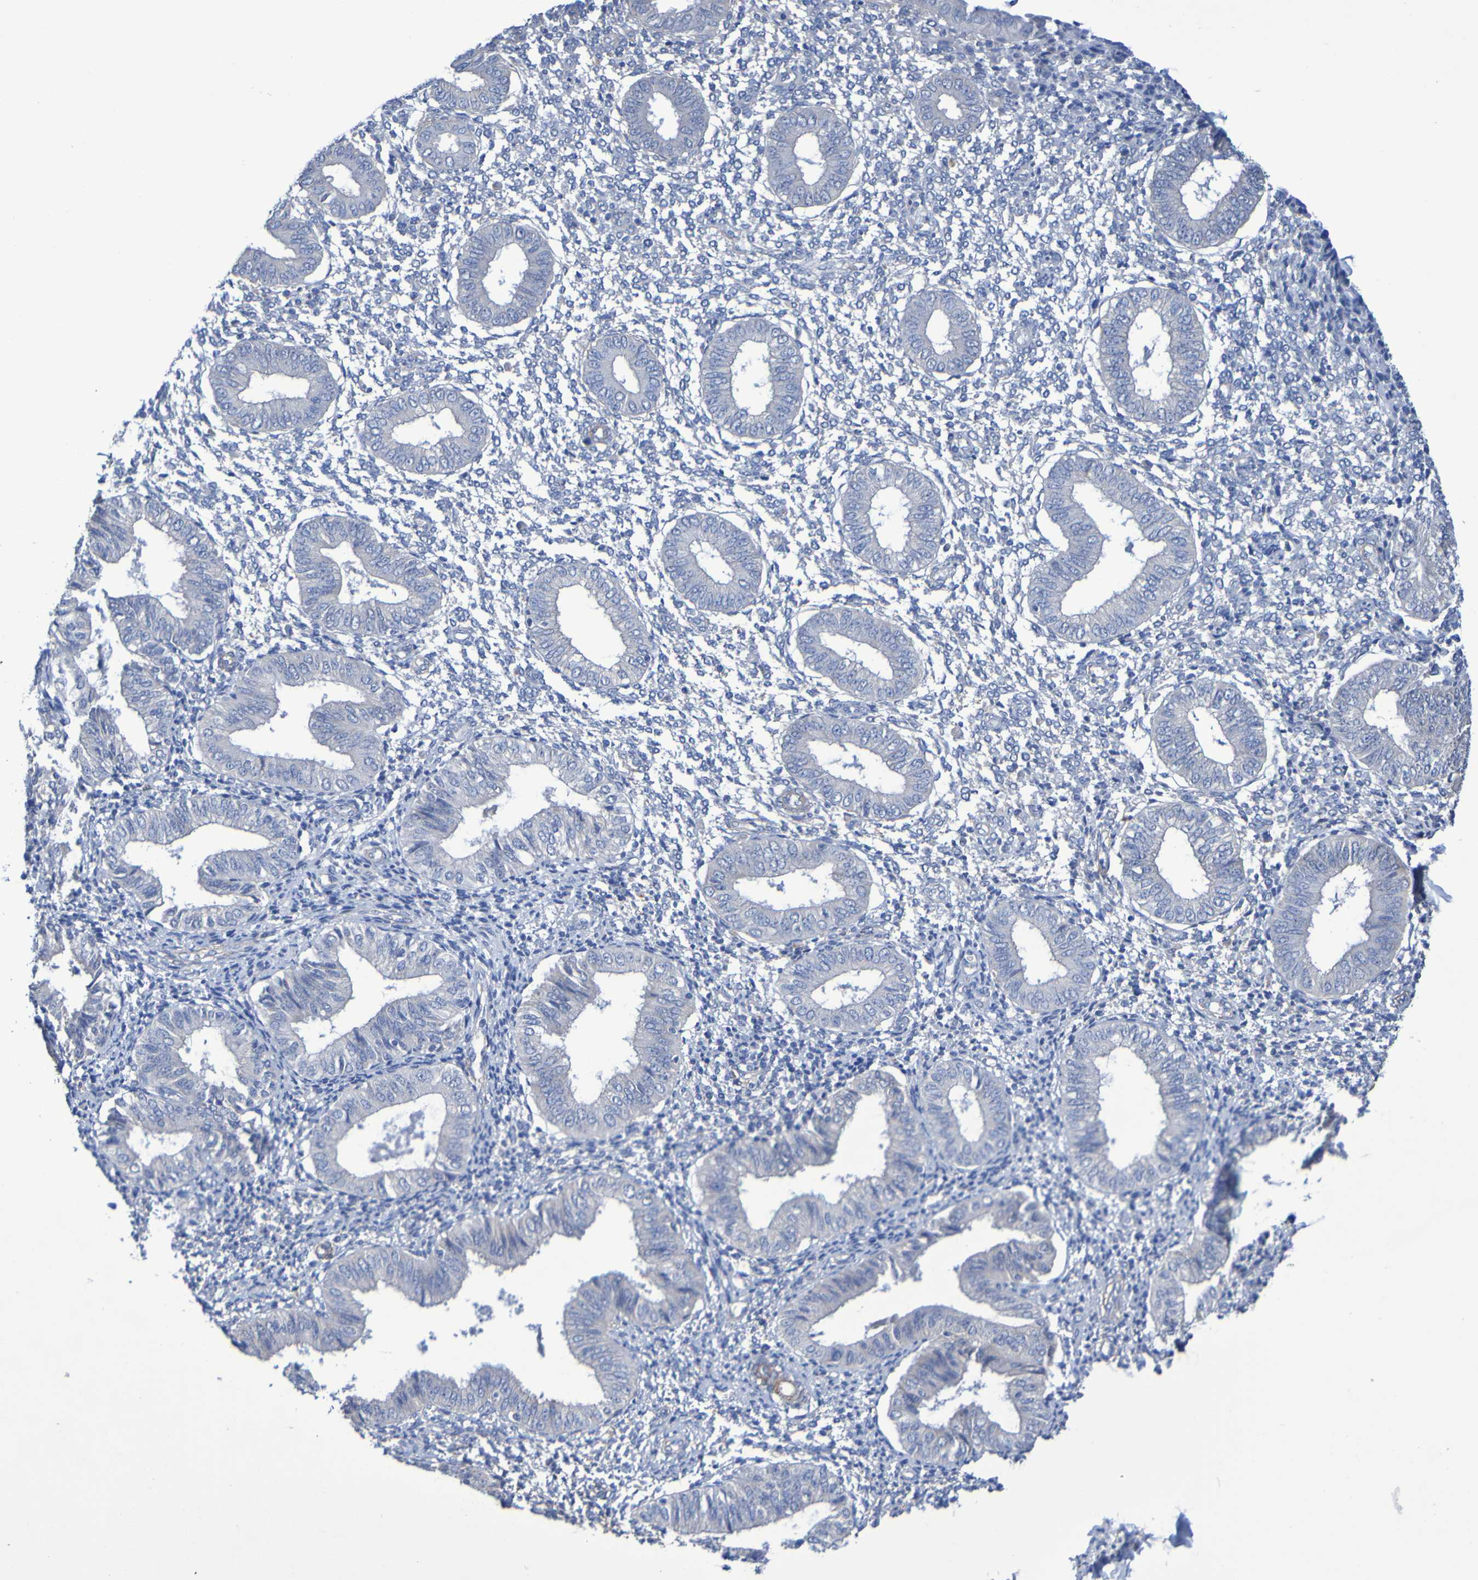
{"staining": {"intensity": "negative", "quantity": "none", "location": "none"}, "tissue": "endometrium", "cell_type": "Cells in endometrial stroma", "image_type": "normal", "snomed": [{"axis": "morphology", "description": "Normal tissue, NOS"}, {"axis": "topography", "description": "Endometrium"}], "caption": "High magnification brightfield microscopy of normal endometrium stained with DAB (3,3'-diaminobenzidine) (brown) and counterstained with hematoxylin (blue): cells in endometrial stroma show no significant positivity. (Immunohistochemistry, brightfield microscopy, high magnification).", "gene": "SRPRB", "patient": {"sex": "female", "age": 50}}